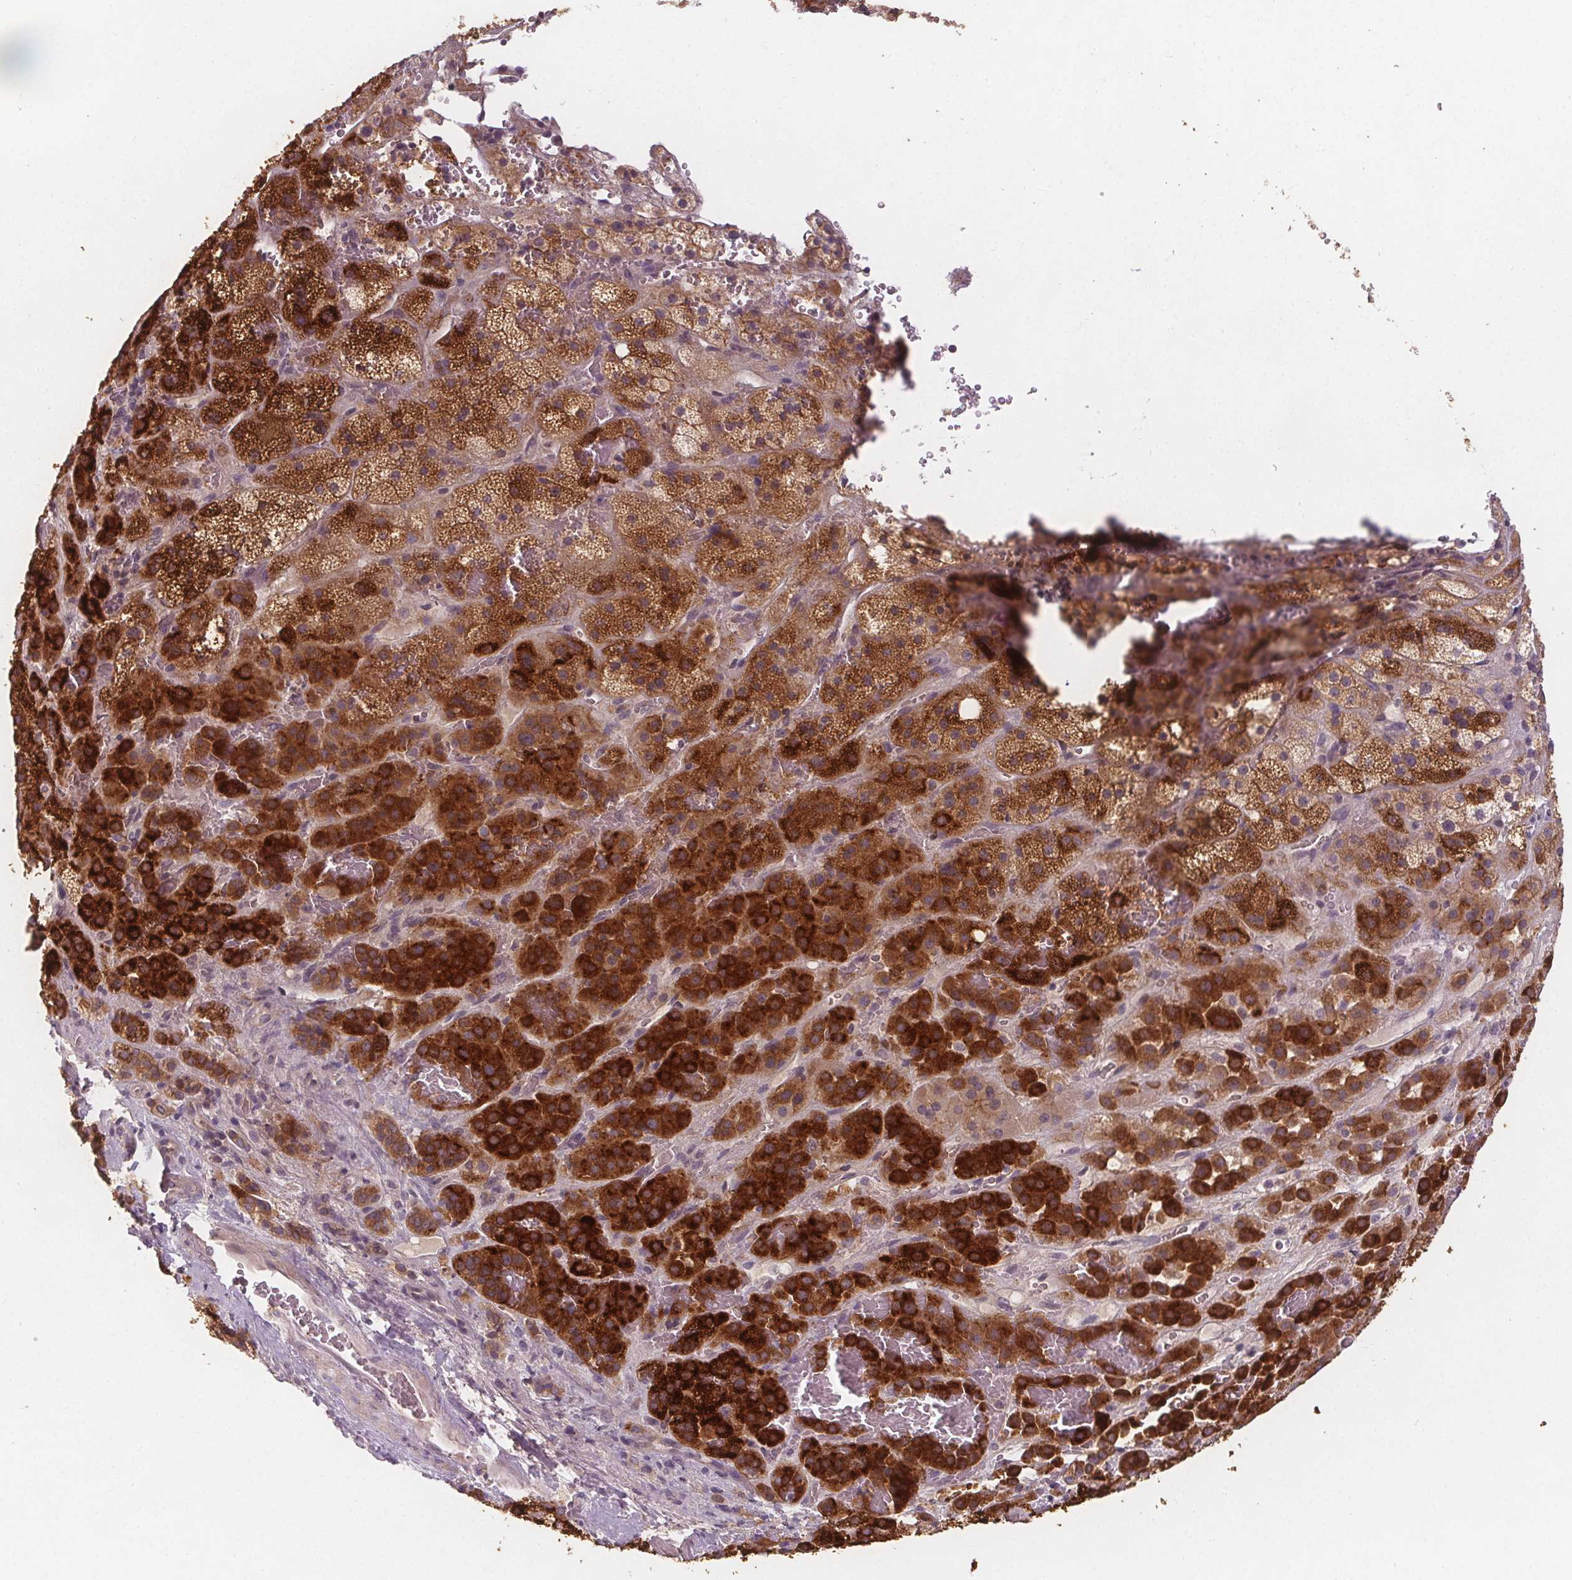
{"staining": {"intensity": "strong", "quantity": "25%-75%", "location": "cytoplasmic/membranous"}, "tissue": "adrenal gland", "cell_type": "Glandular cells", "image_type": "normal", "snomed": [{"axis": "morphology", "description": "Normal tissue, NOS"}, {"axis": "topography", "description": "Adrenal gland"}], "caption": "High-power microscopy captured an immunohistochemistry (IHC) image of unremarkable adrenal gland, revealing strong cytoplasmic/membranous expression in about 25%-75% of glandular cells.", "gene": "VNN1", "patient": {"sex": "male", "age": 57}}